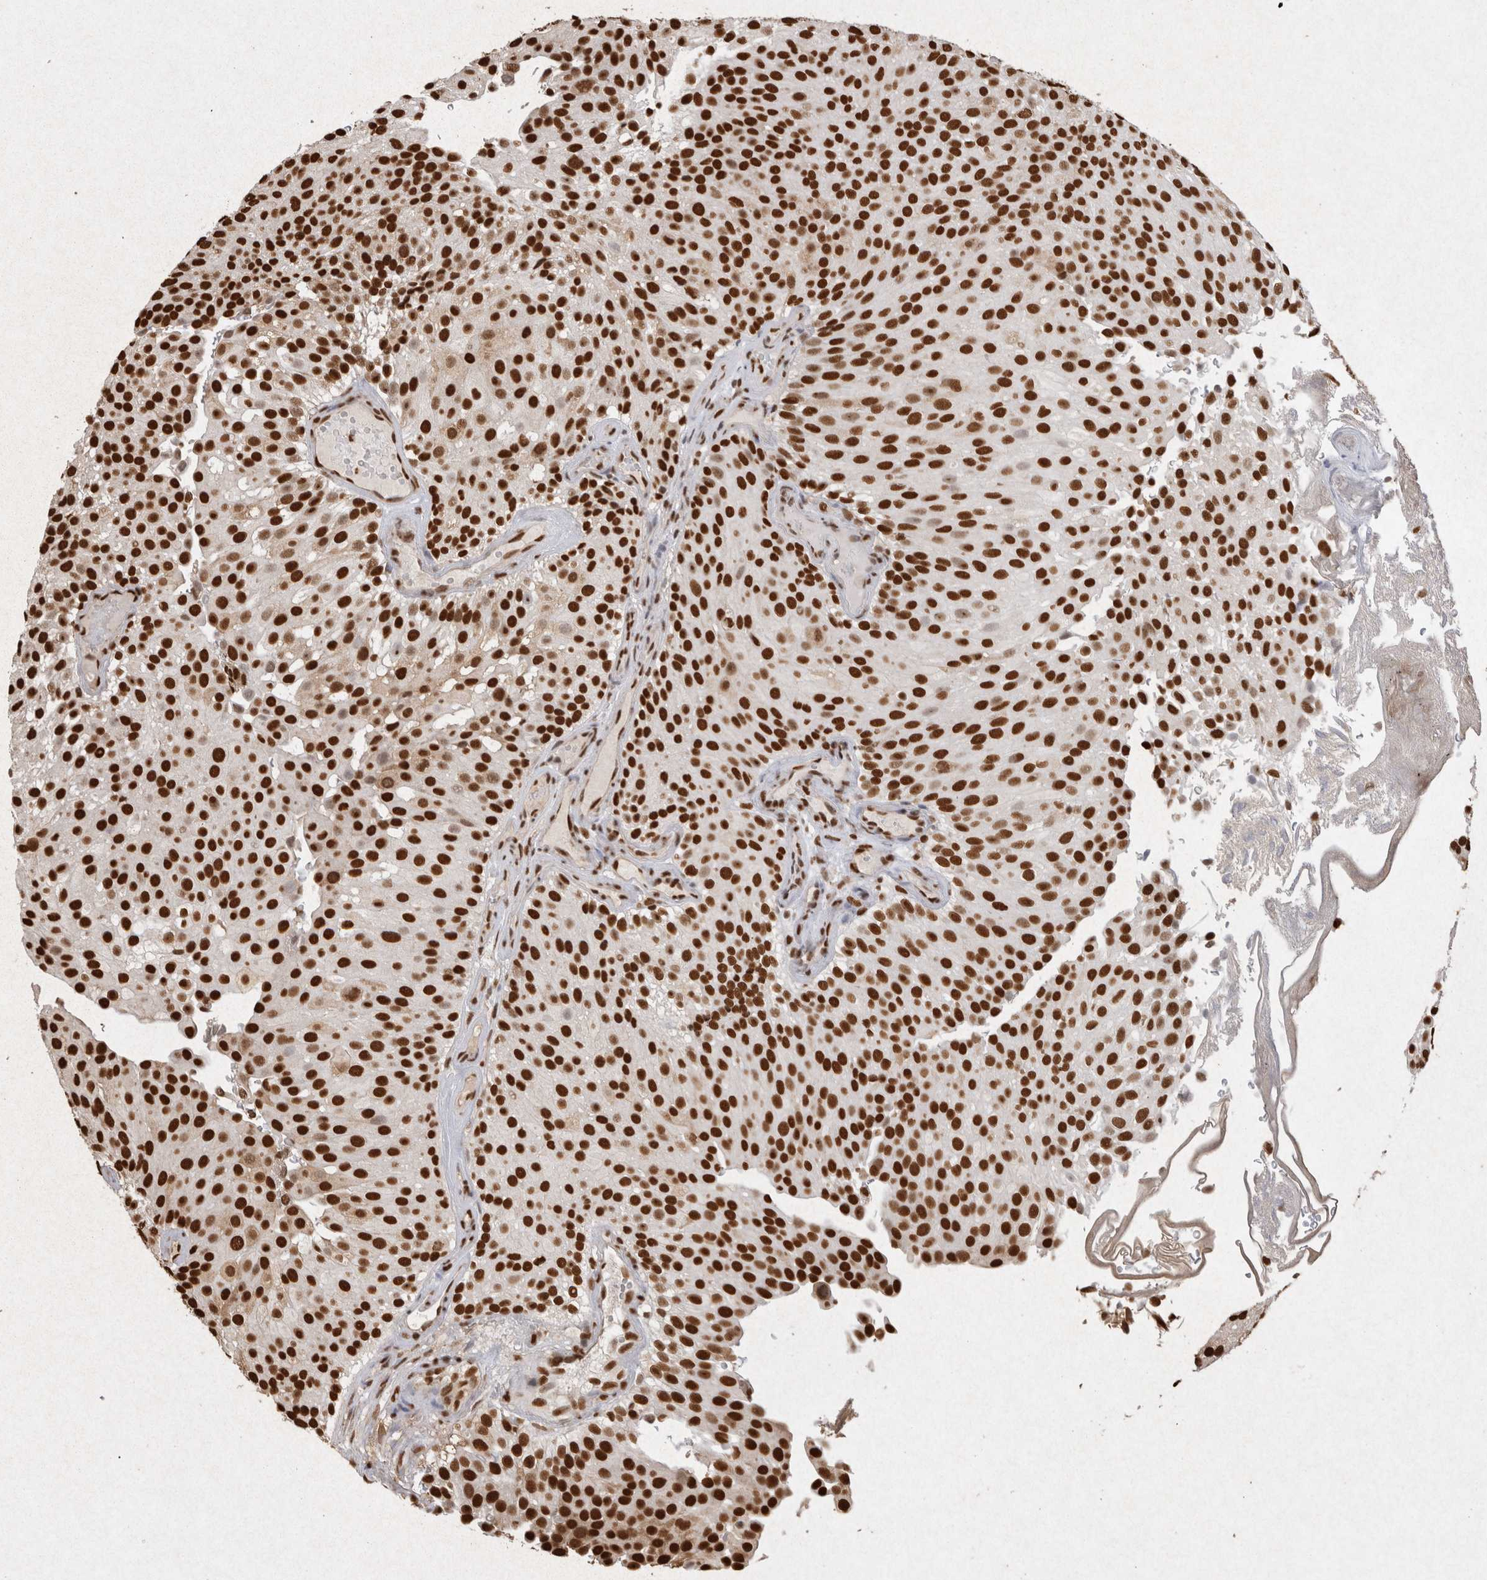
{"staining": {"intensity": "strong", "quantity": ">75%", "location": "nuclear"}, "tissue": "urothelial cancer", "cell_type": "Tumor cells", "image_type": "cancer", "snomed": [{"axis": "morphology", "description": "Urothelial carcinoma, Low grade"}, {"axis": "topography", "description": "Urinary bladder"}], "caption": "Urothelial carcinoma (low-grade) stained with DAB IHC demonstrates high levels of strong nuclear positivity in about >75% of tumor cells.", "gene": "HDGF", "patient": {"sex": "male", "age": 78}}